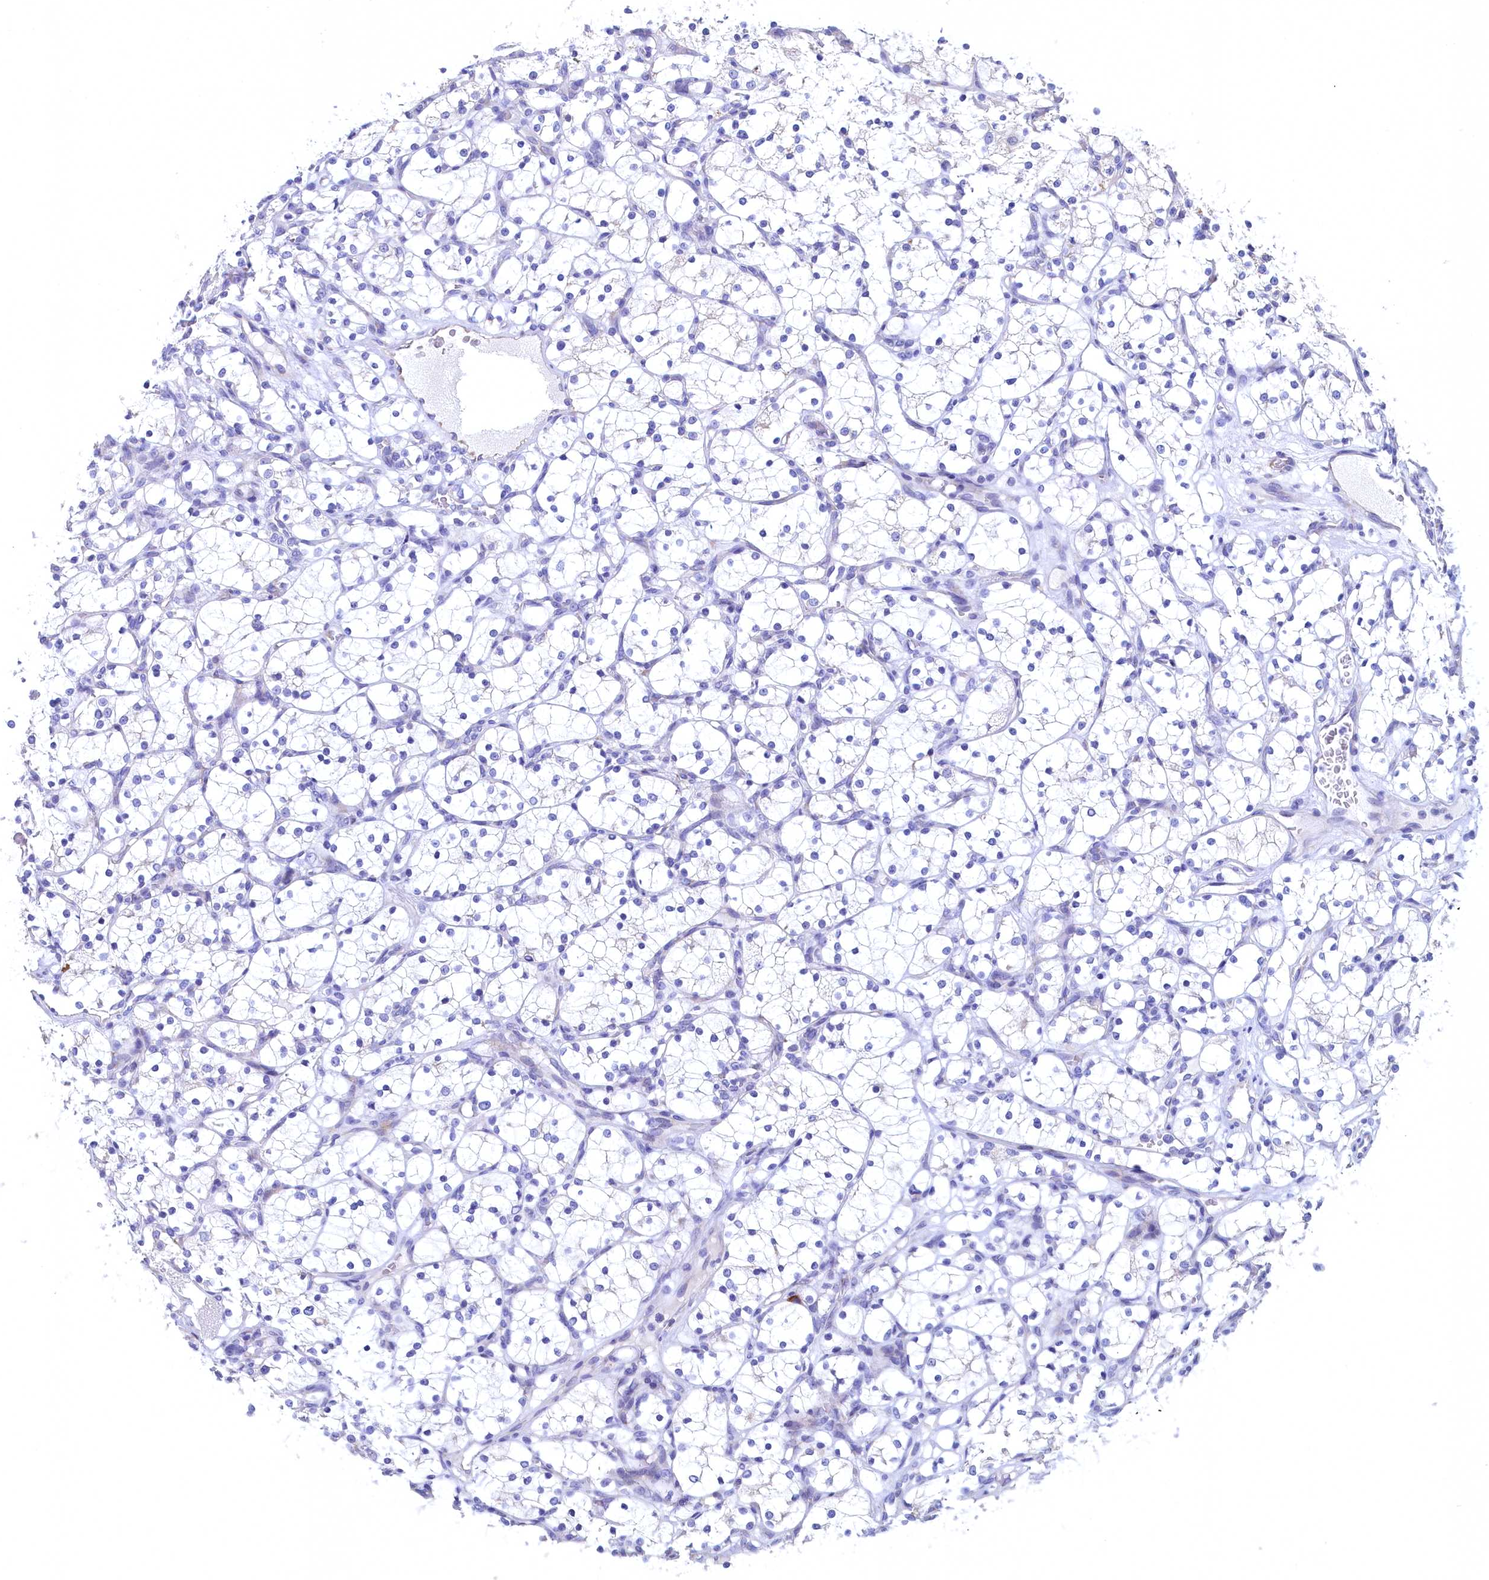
{"staining": {"intensity": "negative", "quantity": "none", "location": "none"}, "tissue": "renal cancer", "cell_type": "Tumor cells", "image_type": "cancer", "snomed": [{"axis": "morphology", "description": "Adenocarcinoma, NOS"}, {"axis": "topography", "description": "Kidney"}], "caption": "Tumor cells are negative for protein expression in human renal cancer.", "gene": "CBLIF", "patient": {"sex": "female", "age": 69}}